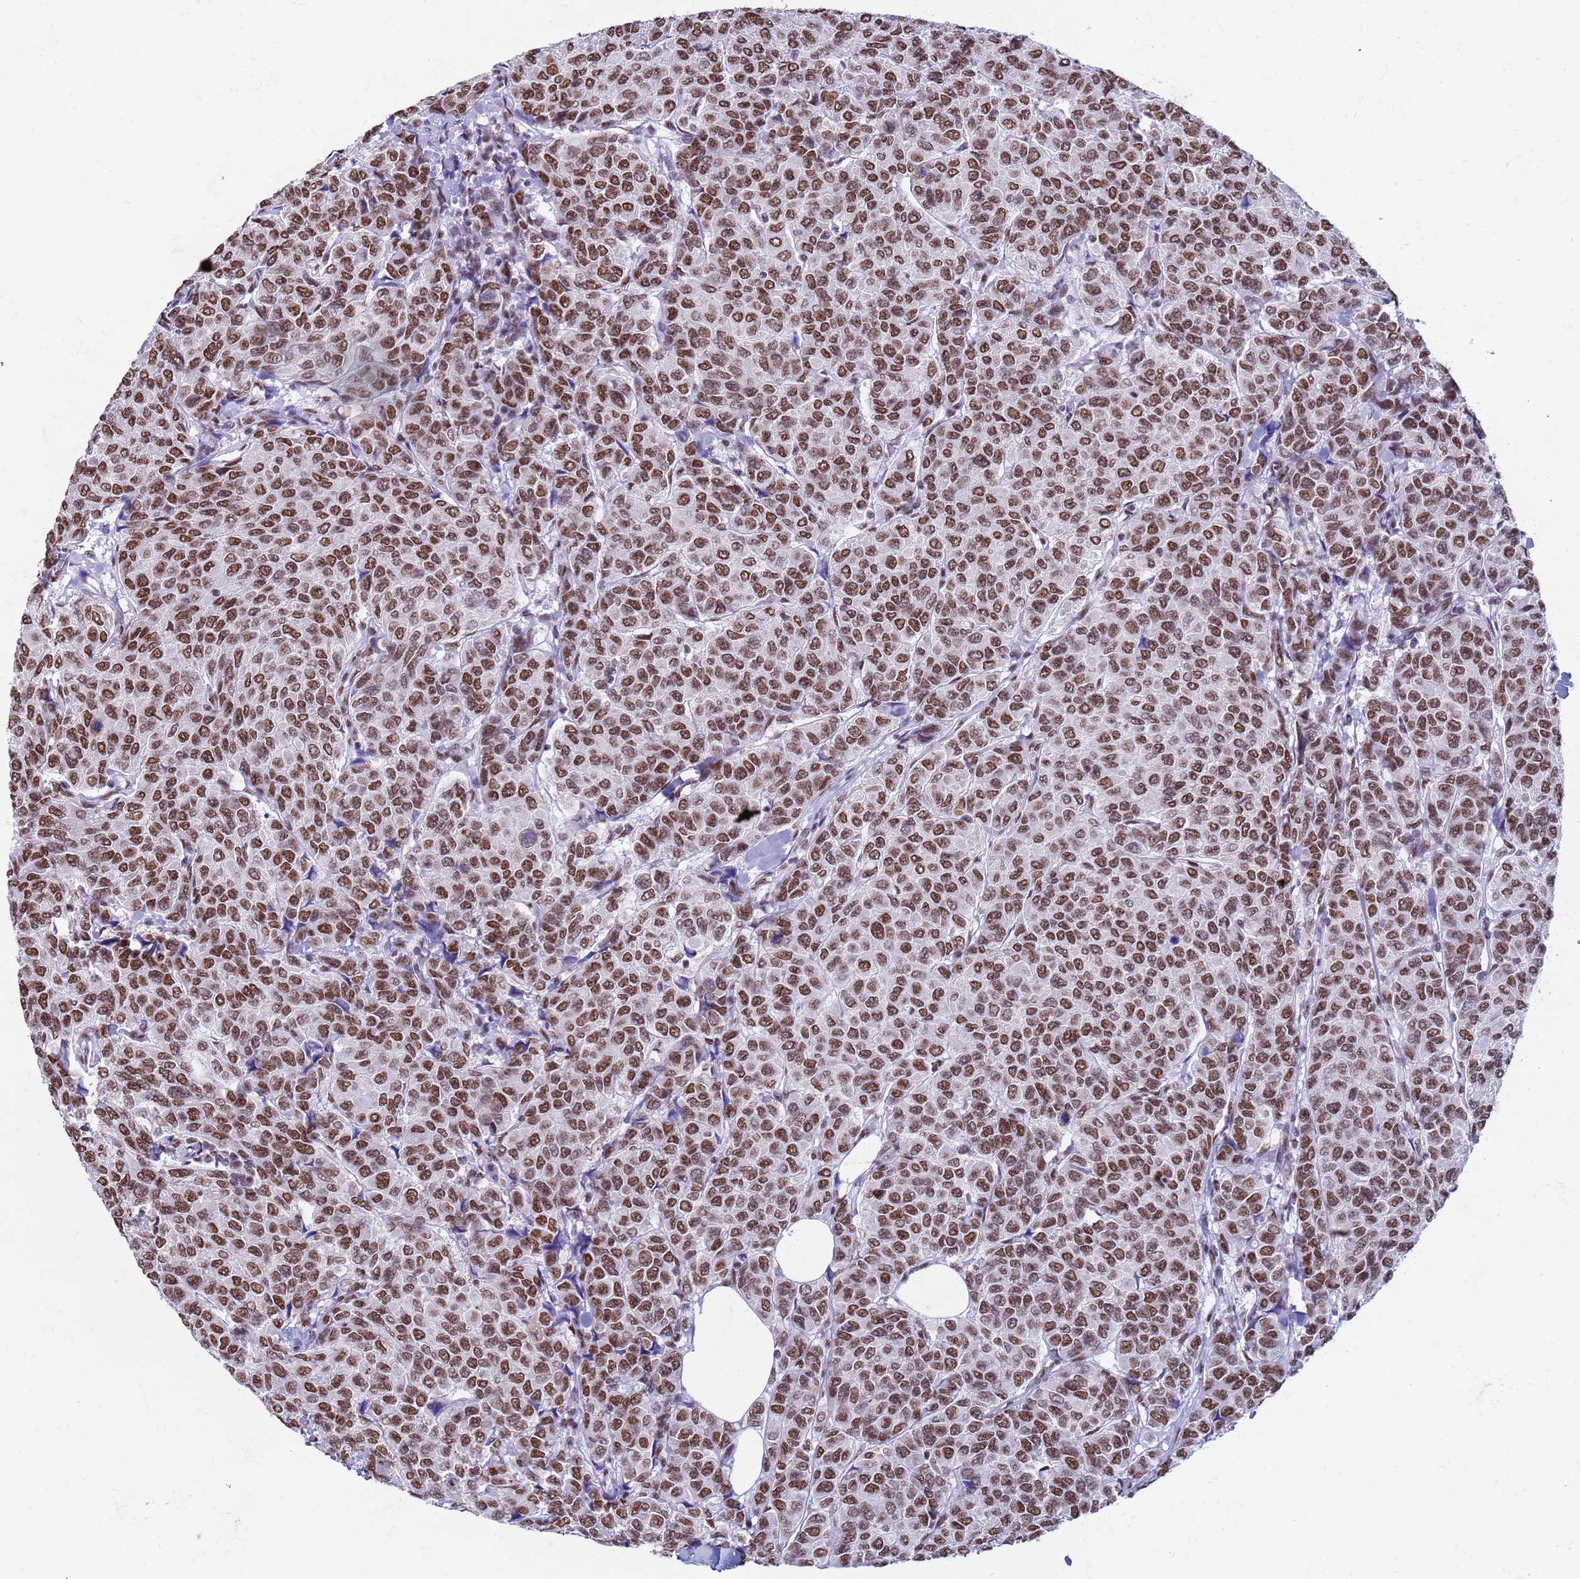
{"staining": {"intensity": "strong", "quantity": ">75%", "location": "nuclear"}, "tissue": "breast cancer", "cell_type": "Tumor cells", "image_type": "cancer", "snomed": [{"axis": "morphology", "description": "Duct carcinoma"}, {"axis": "topography", "description": "Breast"}], "caption": "Immunohistochemical staining of human breast cancer shows strong nuclear protein expression in about >75% of tumor cells. (DAB IHC with brightfield microscopy, high magnification).", "gene": "FAM170B", "patient": {"sex": "female", "age": 55}}